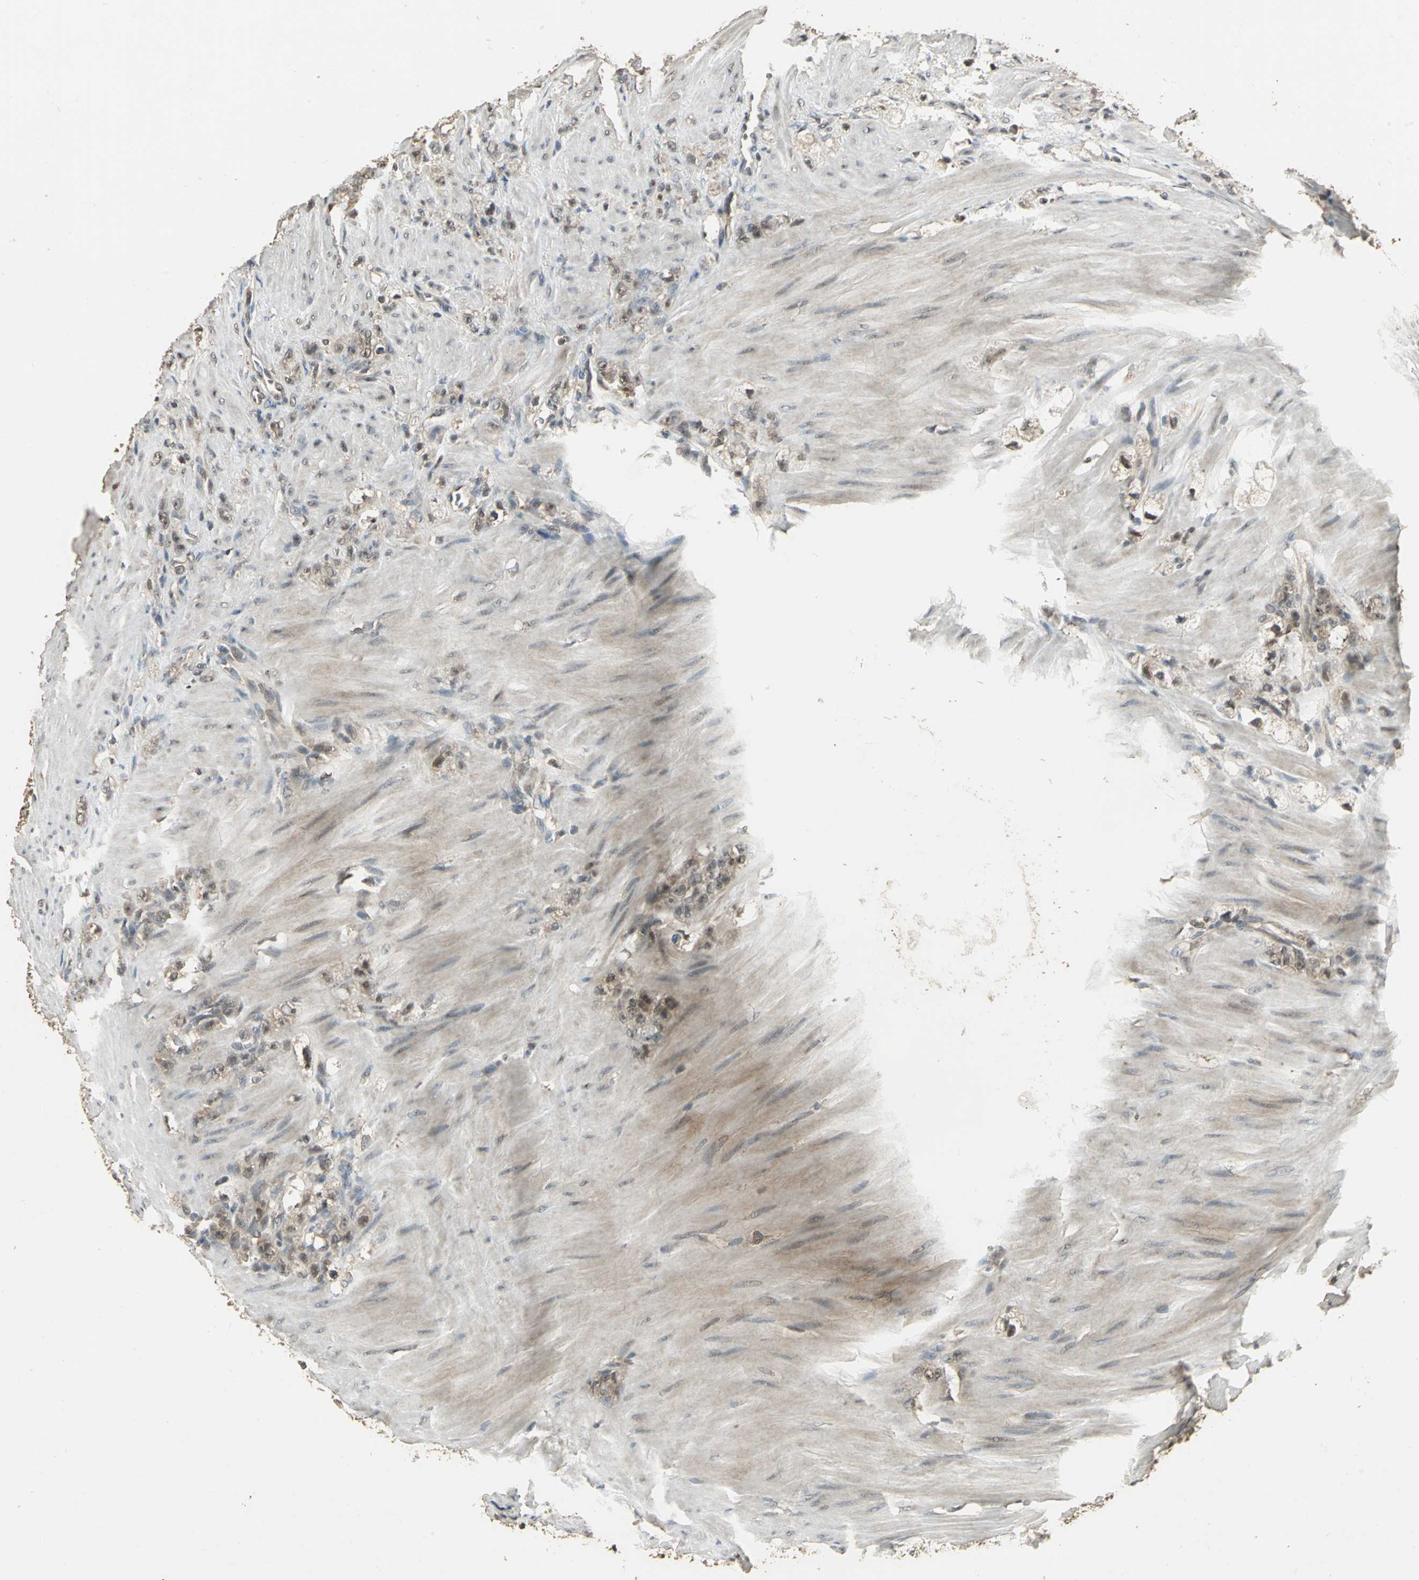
{"staining": {"intensity": "weak", "quantity": "25%-75%", "location": "cytoplasmic/membranous"}, "tissue": "stomach cancer", "cell_type": "Tumor cells", "image_type": "cancer", "snomed": [{"axis": "morphology", "description": "Adenocarcinoma, NOS"}, {"axis": "topography", "description": "Stomach"}], "caption": "Immunohistochemistry staining of stomach adenocarcinoma, which exhibits low levels of weak cytoplasmic/membranous staining in about 25%-75% of tumor cells indicating weak cytoplasmic/membranous protein expression. The staining was performed using DAB (brown) for protein detection and nuclei were counterstained in hematoxylin (blue).", "gene": "UCHL5", "patient": {"sex": "male", "age": 82}}